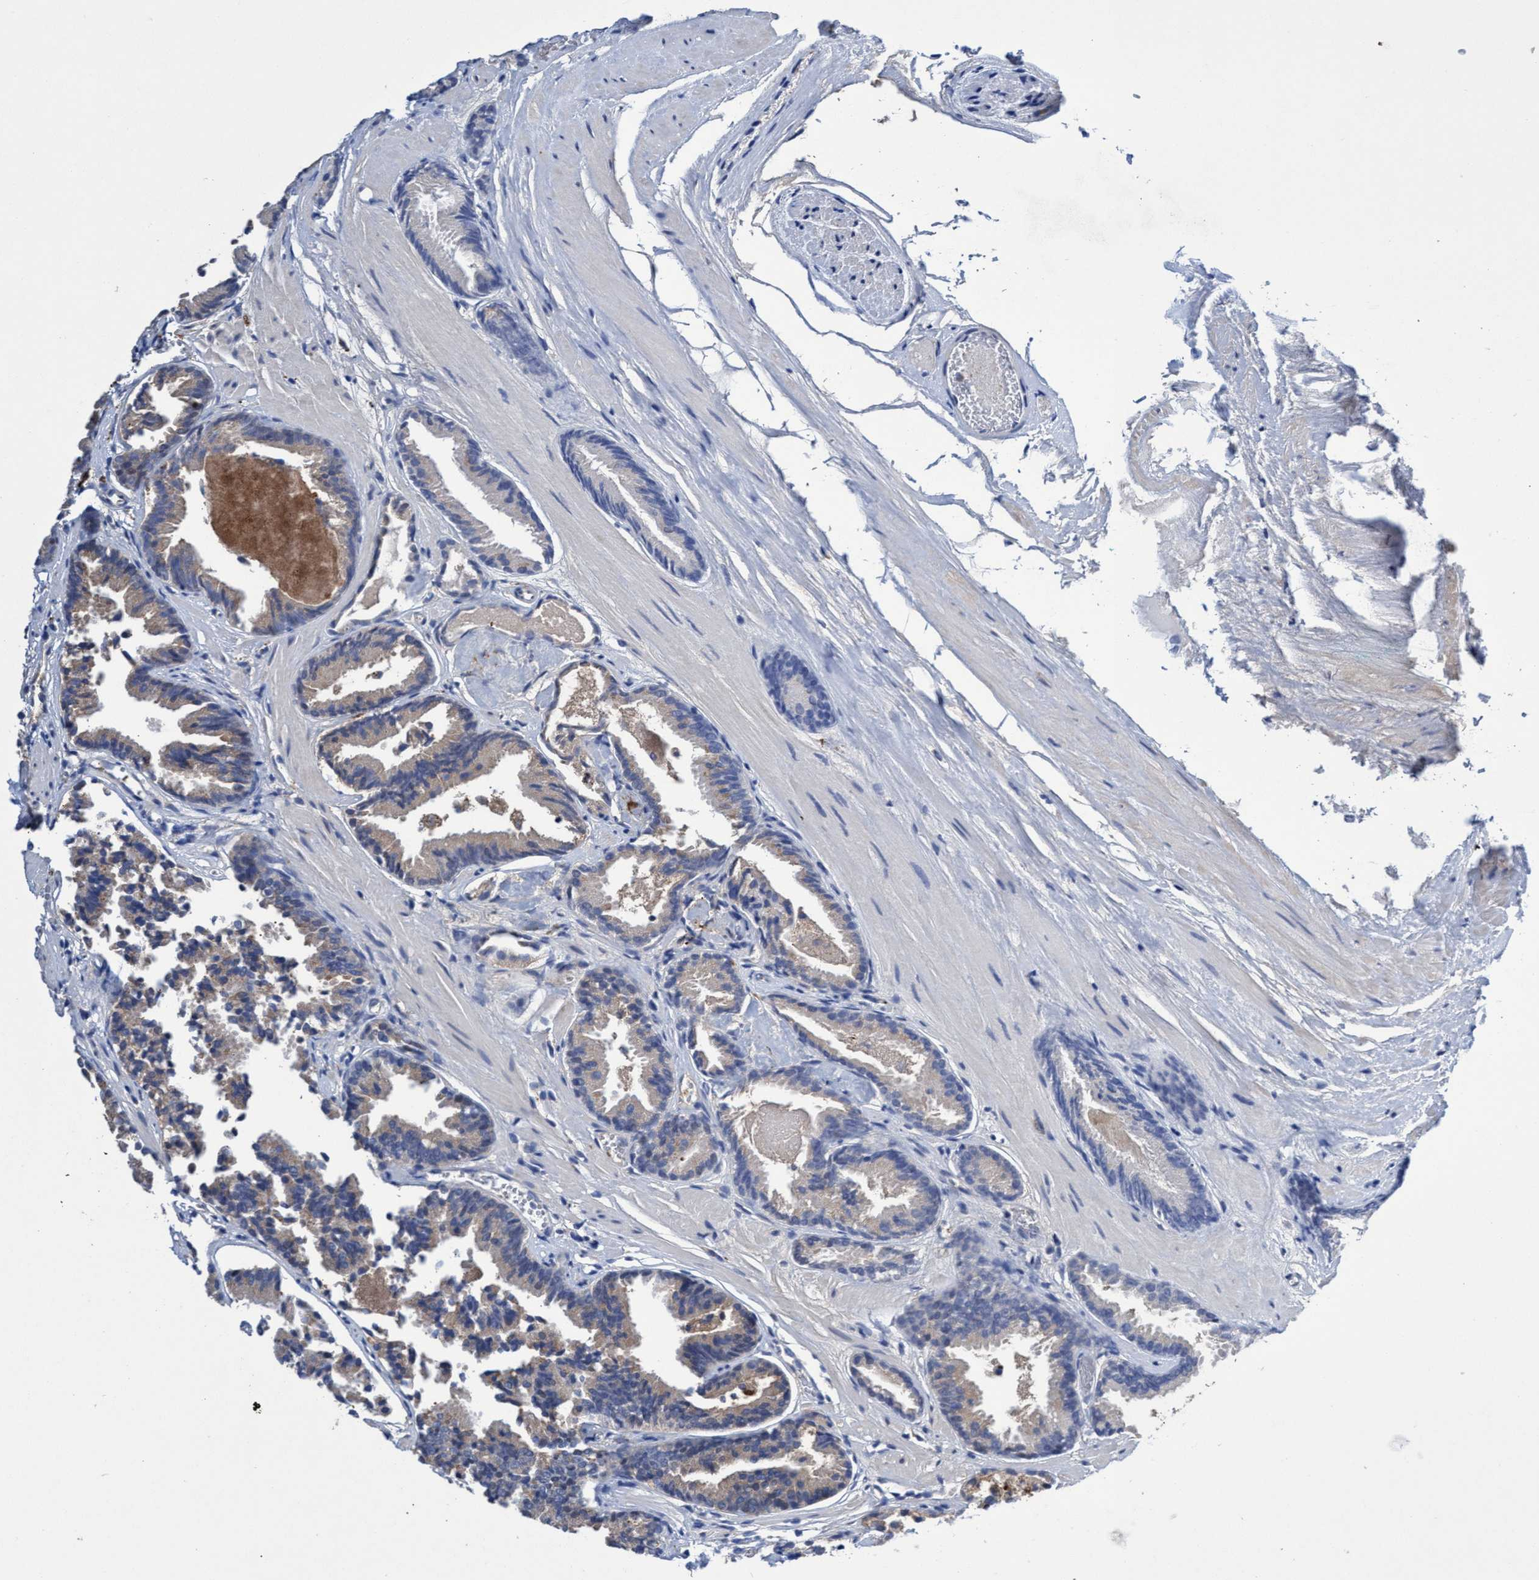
{"staining": {"intensity": "negative", "quantity": "none", "location": "none"}, "tissue": "prostate cancer", "cell_type": "Tumor cells", "image_type": "cancer", "snomed": [{"axis": "morphology", "description": "Adenocarcinoma, Low grade"}, {"axis": "topography", "description": "Prostate"}], "caption": "Tumor cells are negative for brown protein staining in low-grade adenocarcinoma (prostate). Brightfield microscopy of immunohistochemistry (IHC) stained with DAB (3,3'-diaminobenzidine) (brown) and hematoxylin (blue), captured at high magnification.", "gene": "SVEP1", "patient": {"sex": "male", "age": 51}}